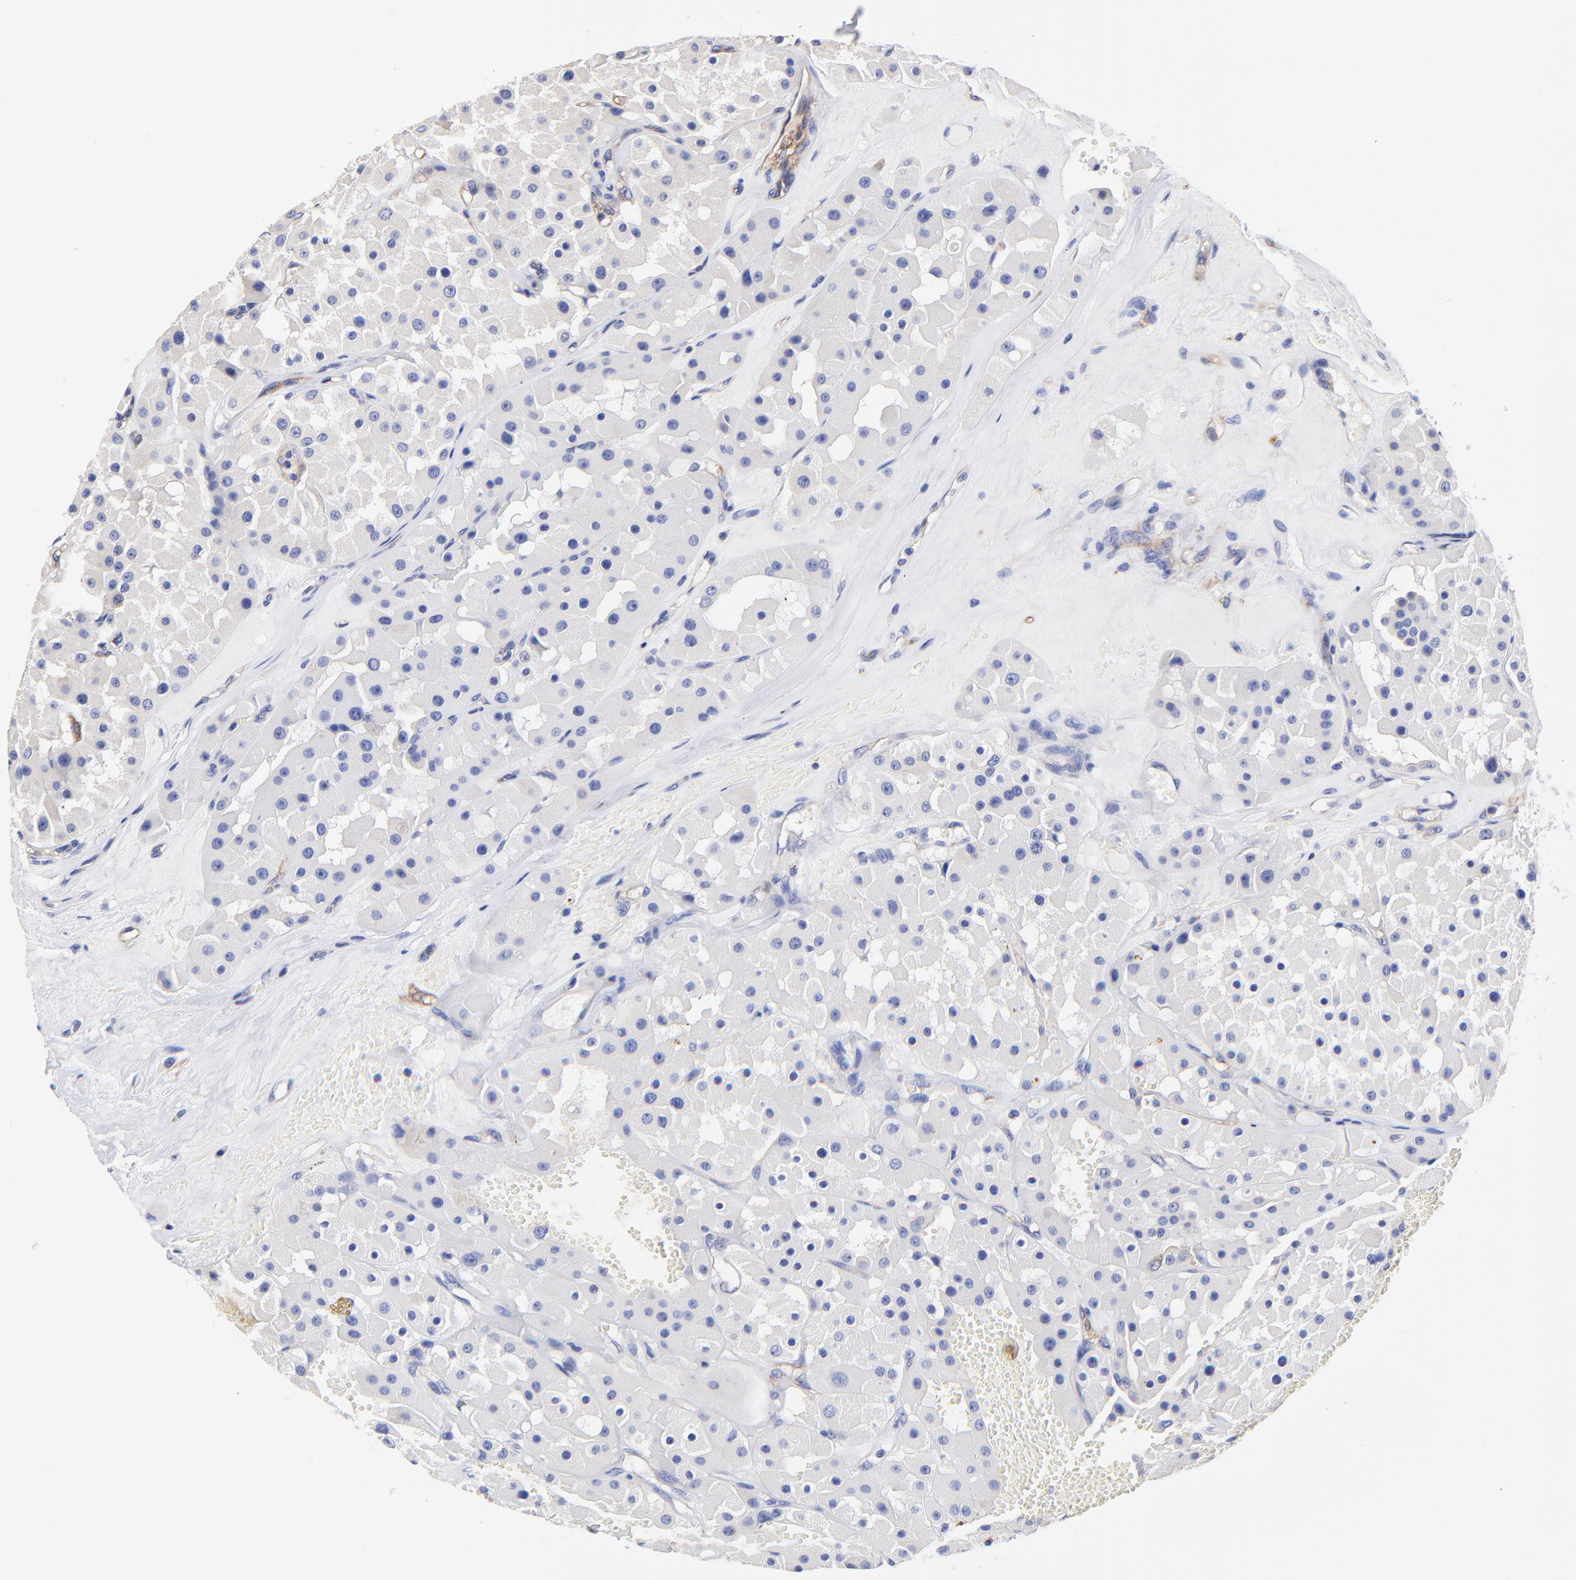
{"staining": {"intensity": "negative", "quantity": "none", "location": "none"}, "tissue": "renal cancer", "cell_type": "Tumor cells", "image_type": "cancer", "snomed": [{"axis": "morphology", "description": "Adenocarcinoma, uncertain malignant potential"}, {"axis": "topography", "description": "Kidney"}], "caption": "Immunohistochemistry histopathology image of neoplastic tissue: renal cancer stained with DAB (3,3'-diaminobenzidine) shows no significant protein expression in tumor cells.", "gene": "SLC44A2", "patient": {"sex": "male", "age": 63}}